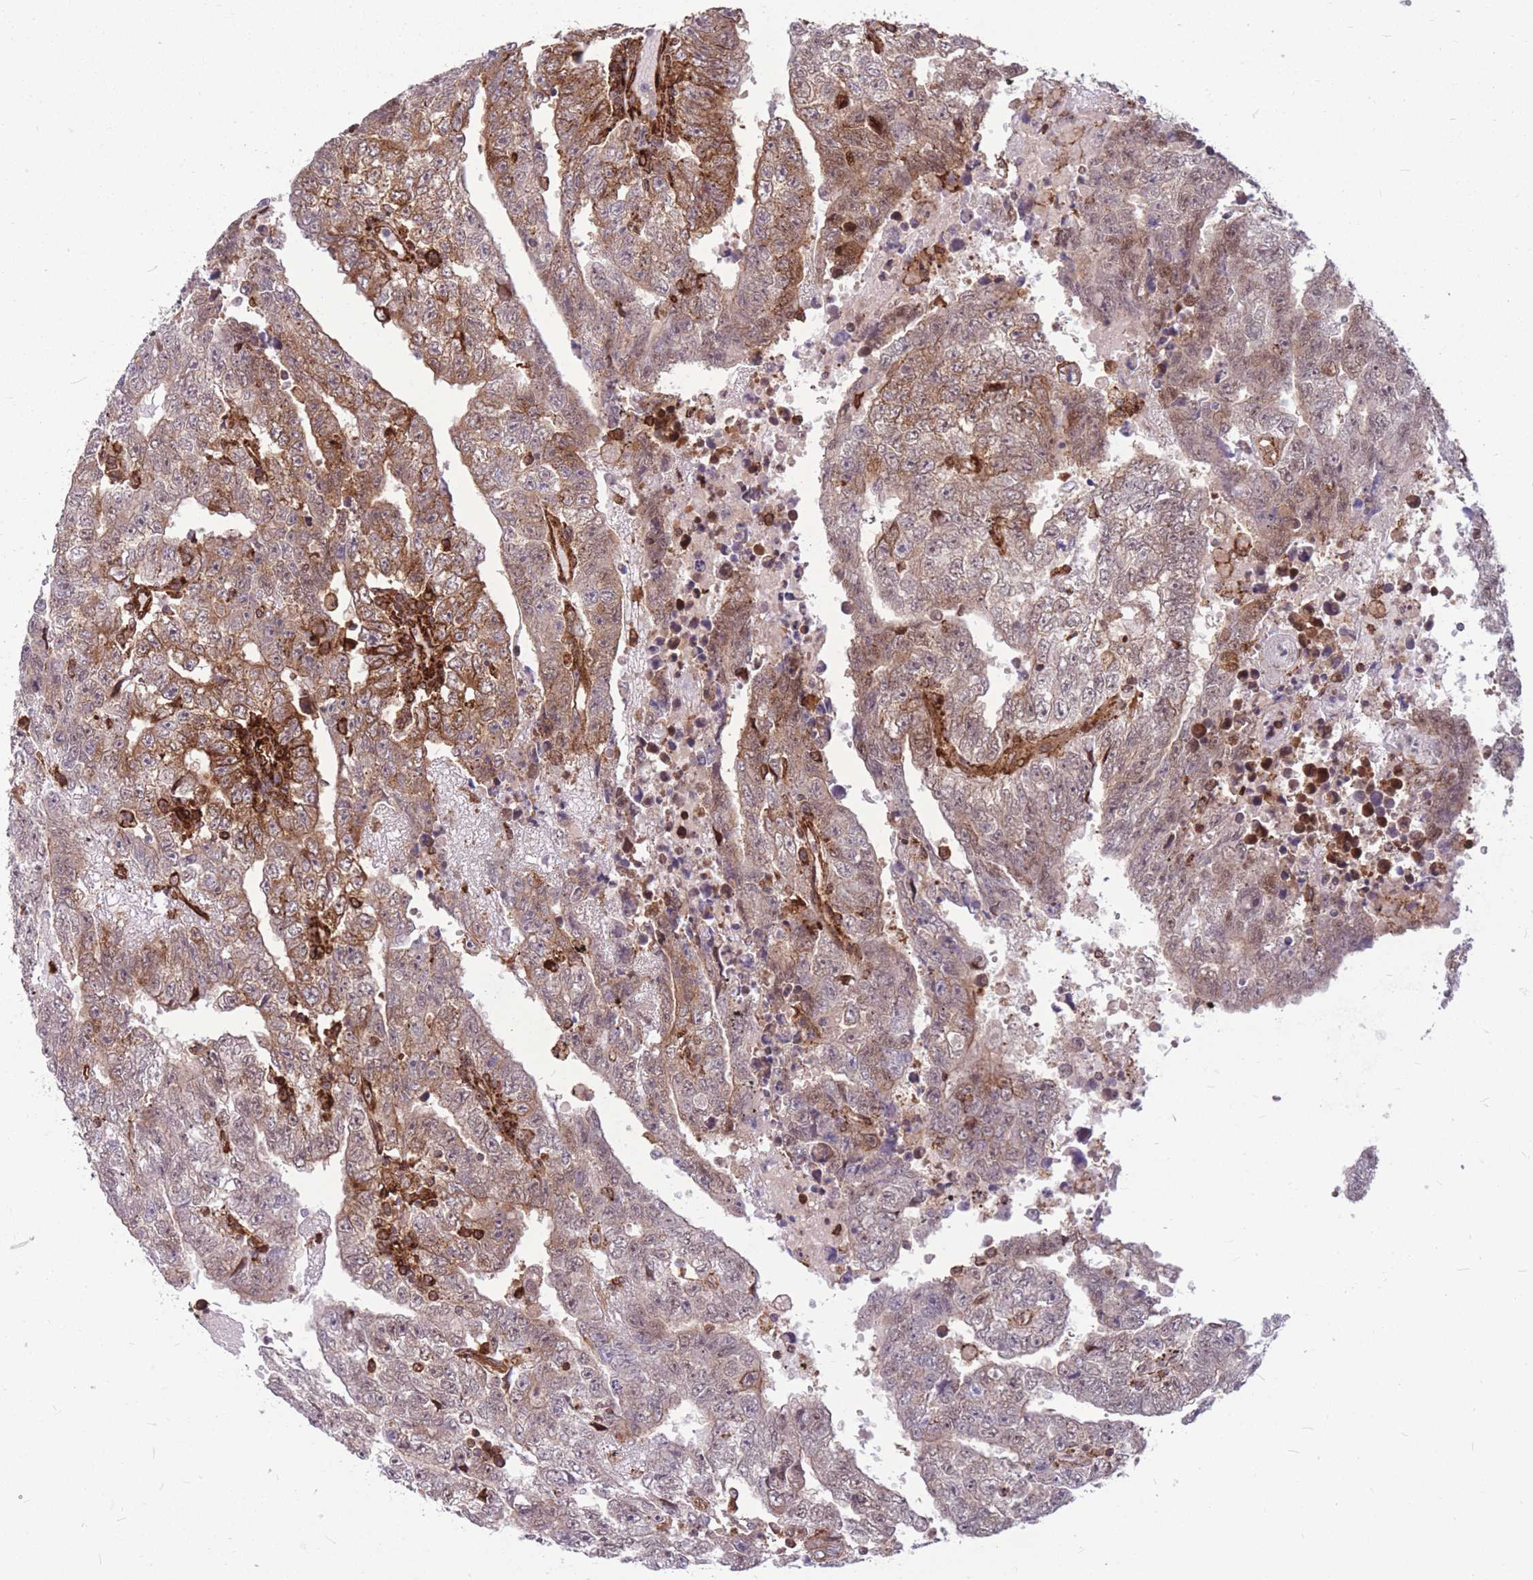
{"staining": {"intensity": "moderate", "quantity": "25%-75%", "location": "cytoplasmic/membranous"}, "tissue": "testis cancer", "cell_type": "Tumor cells", "image_type": "cancer", "snomed": [{"axis": "morphology", "description": "Carcinoma, Embryonal, NOS"}, {"axis": "topography", "description": "Testis"}], "caption": "DAB immunohistochemical staining of human embryonal carcinoma (testis) reveals moderate cytoplasmic/membranous protein positivity in about 25%-75% of tumor cells. The staining was performed using DAB (3,3'-diaminobenzidine) to visualize the protein expression in brown, while the nuclei were stained in blue with hematoxylin (Magnification: 20x).", "gene": "TCF20", "patient": {"sex": "male", "age": 25}}